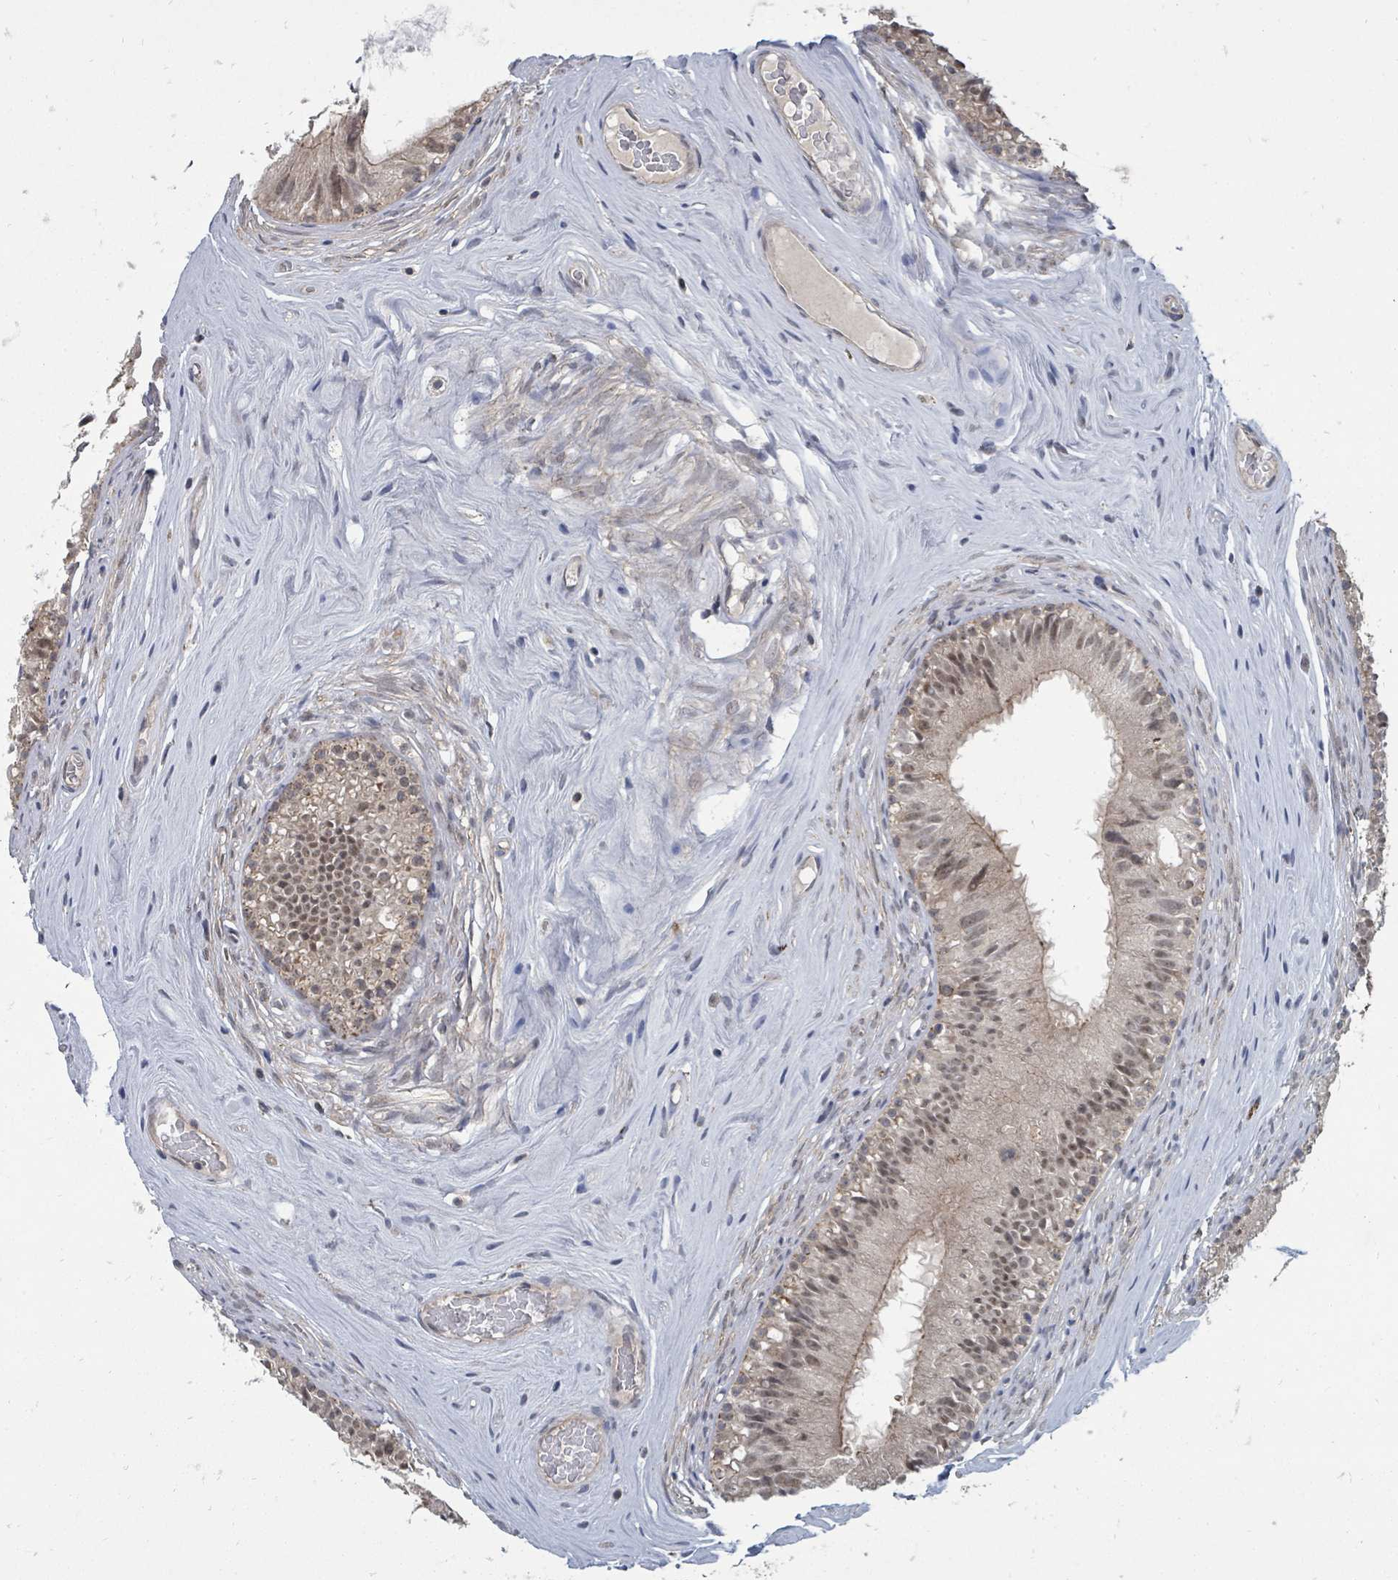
{"staining": {"intensity": "weak", "quantity": "25%-75%", "location": "nuclear"}, "tissue": "epididymis", "cell_type": "Glandular cells", "image_type": "normal", "snomed": [{"axis": "morphology", "description": "Normal tissue, NOS"}, {"axis": "topography", "description": "Epididymis"}], "caption": "Weak nuclear protein positivity is appreciated in approximately 25%-75% of glandular cells in epididymis. Immunohistochemistry (ihc) stains the protein of interest in brown and the nuclei are stained blue.", "gene": "MAGOHB", "patient": {"sex": "male", "age": 45}}